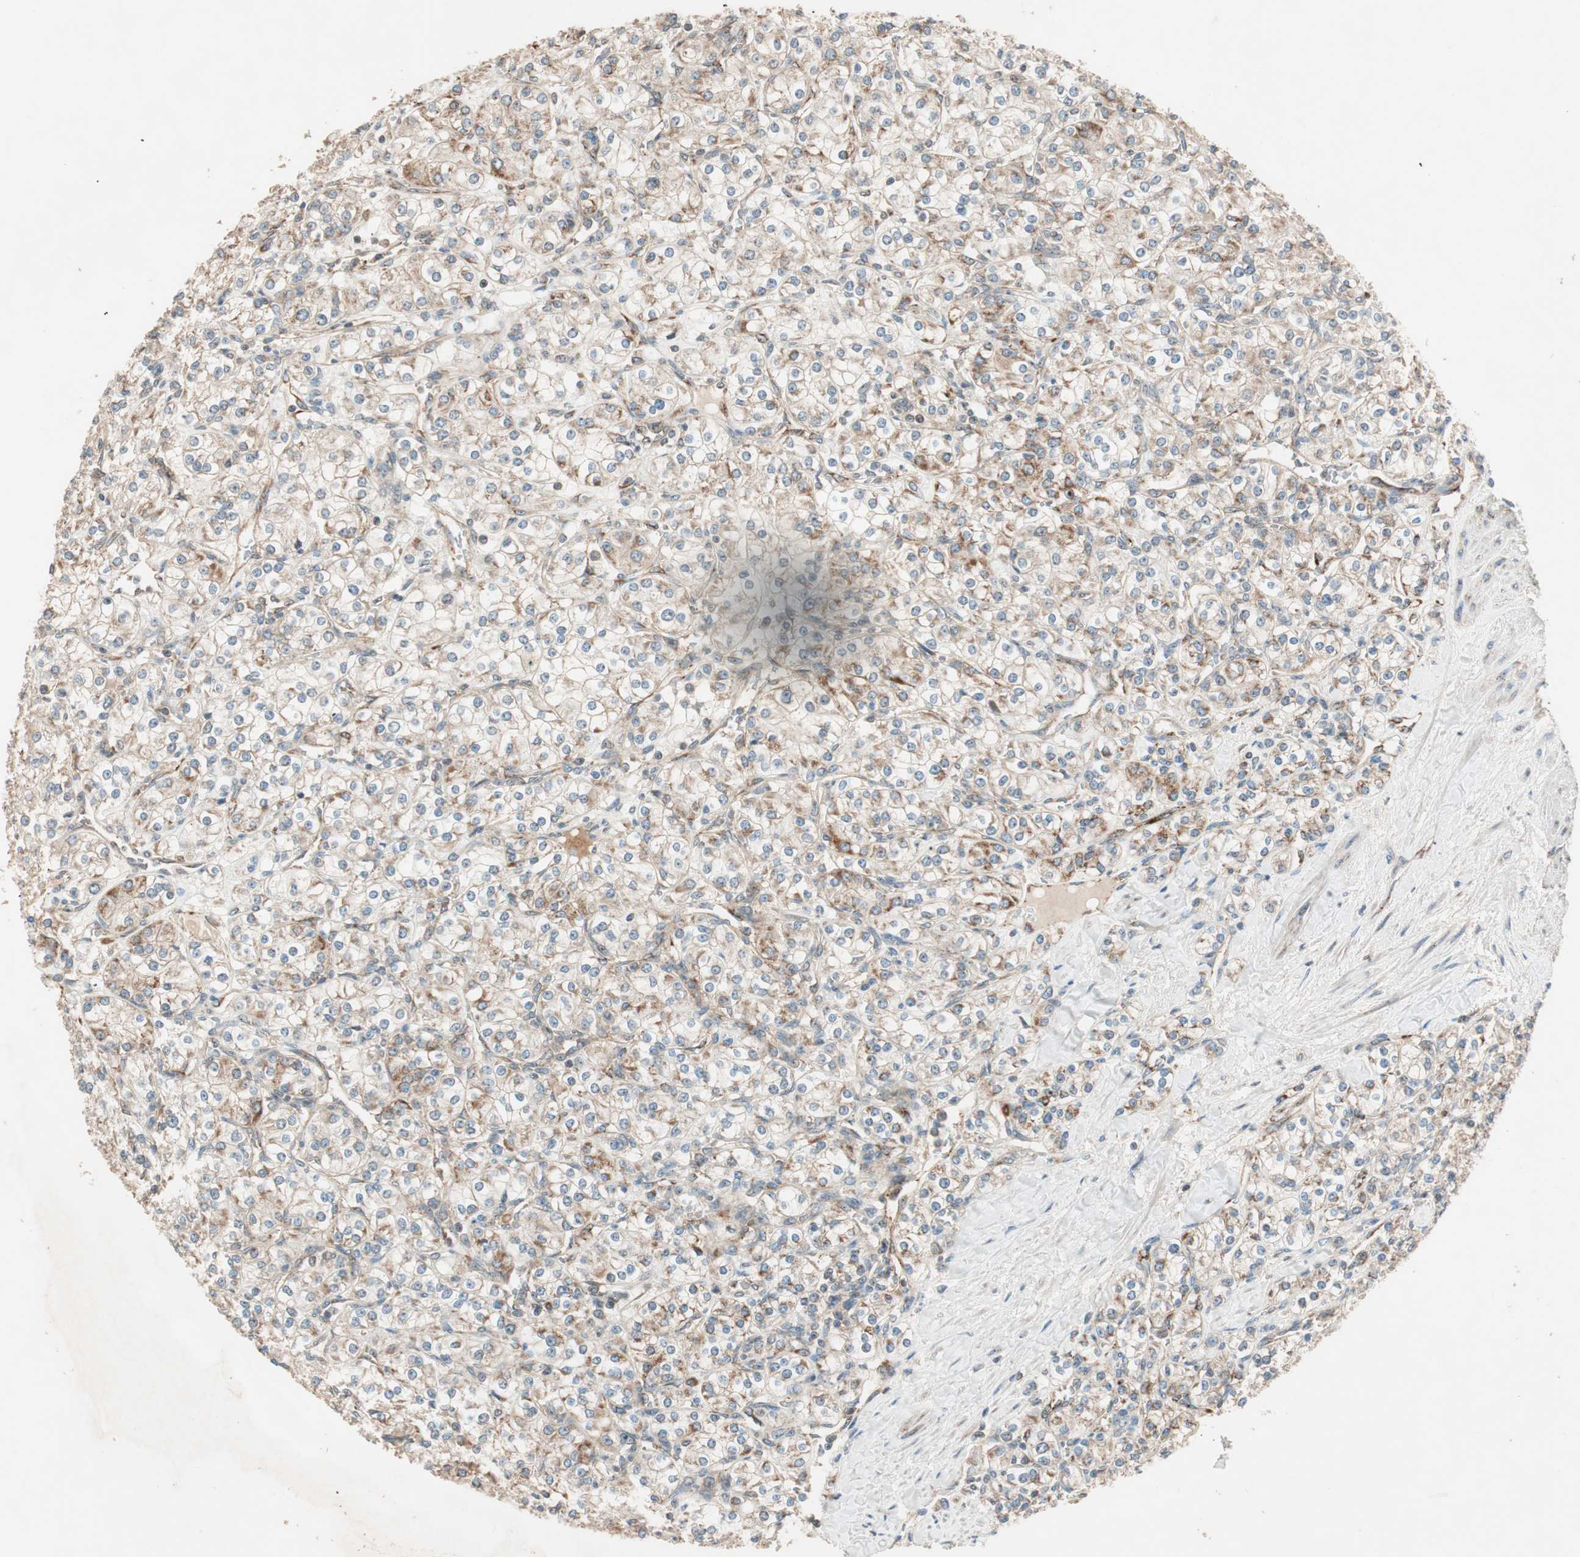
{"staining": {"intensity": "moderate", "quantity": ">75%", "location": "cytoplasmic/membranous"}, "tissue": "renal cancer", "cell_type": "Tumor cells", "image_type": "cancer", "snomed": [{"axis": "morphology", "description": "Adenocarcinoma, NOS"}, {"axis": "topography", "description": "Kidney"}], "caption": "An image of renal cancer stained for a protein displays moderate cytoplasmic/membranous brown staining in tumor cells.", "gene": "CC2D1A", "patient": {"sex": "male", "age": 77}}